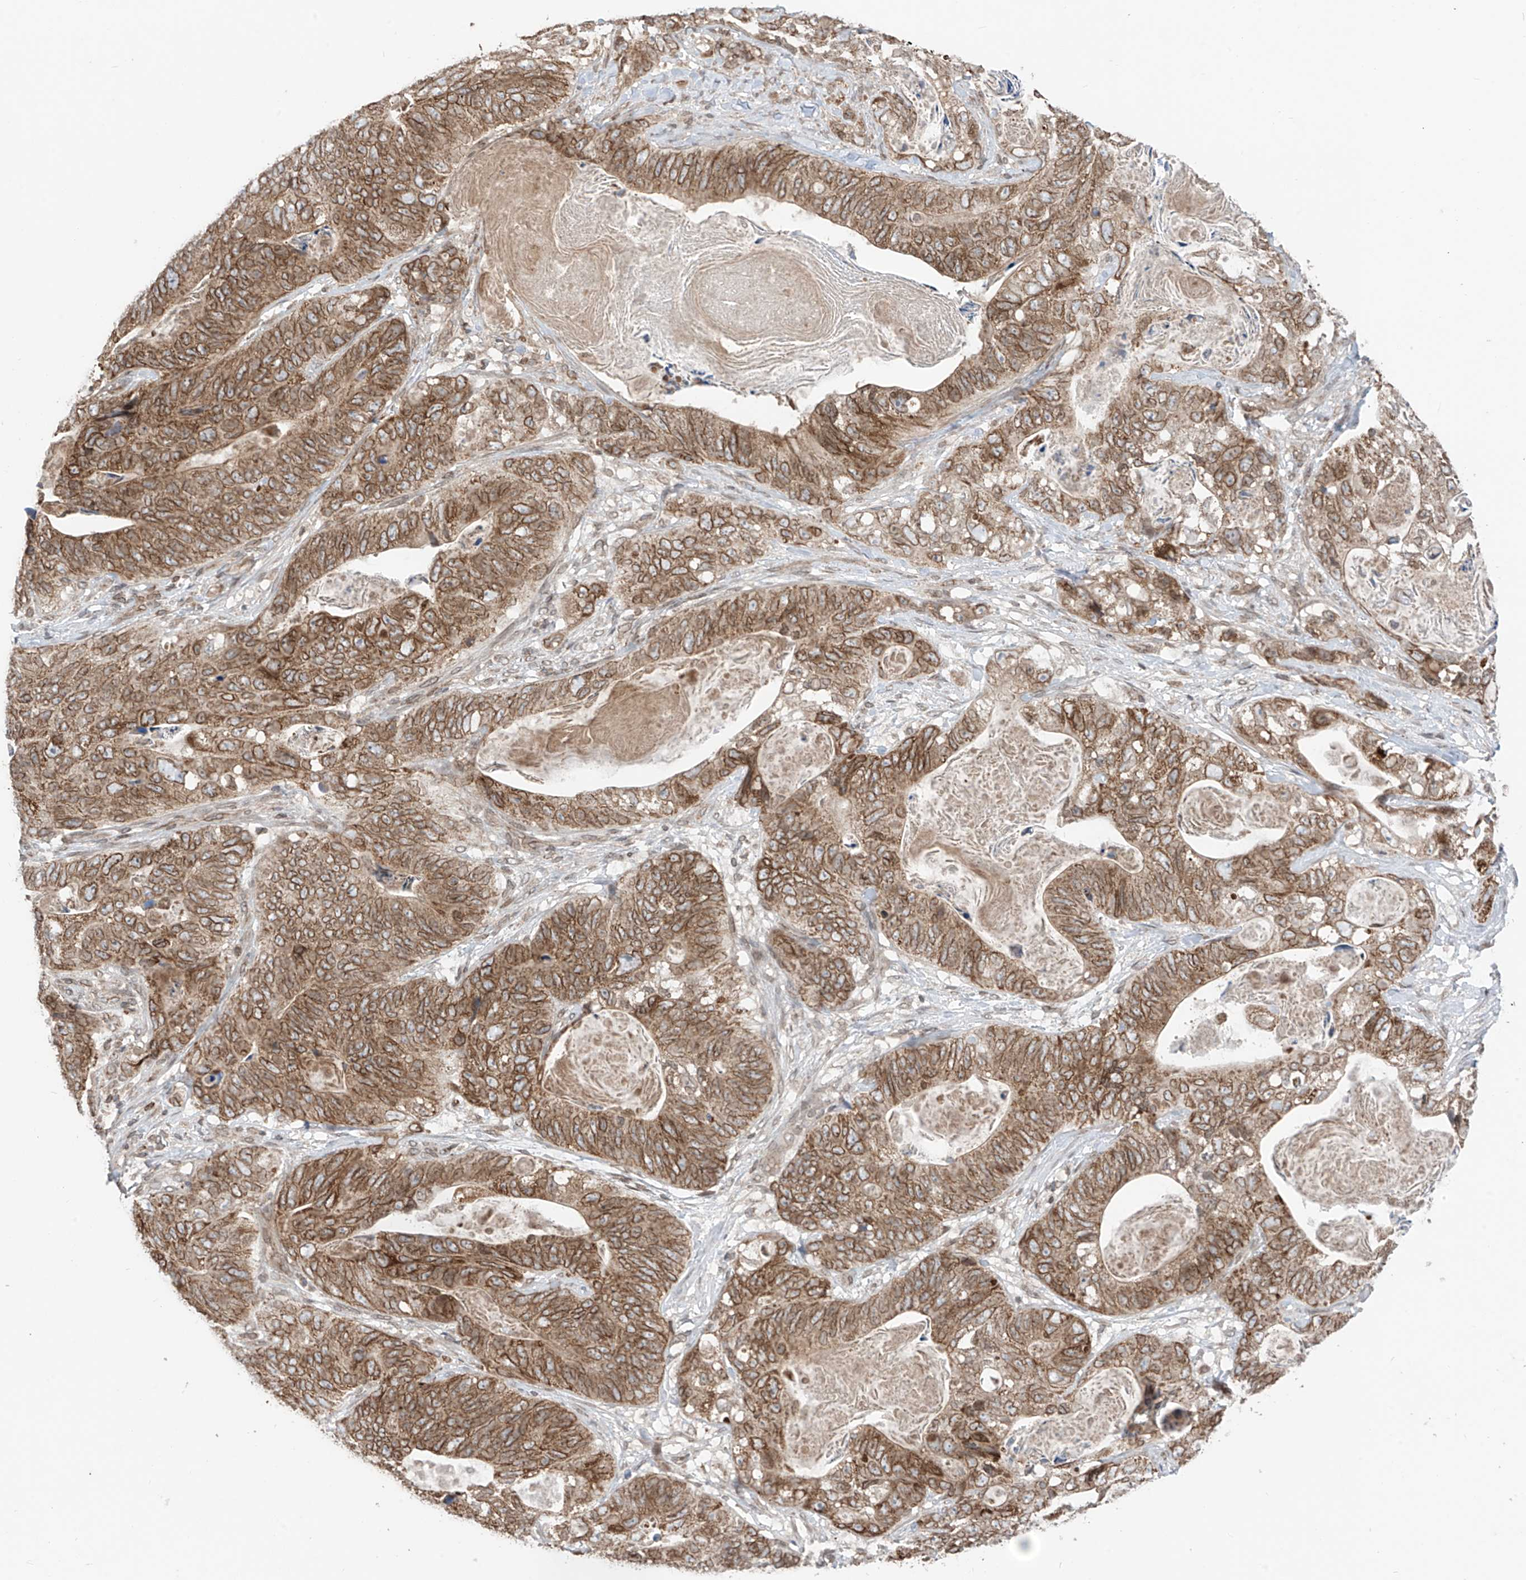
{"staining": {"intensity": "moderate", "quantity": ">75%", "location": "cytoplasmic/membranous,nuclear"}, "tissue": "stomach cancer", "cell_type": "Tumor cells", "image_type": "cancer", "snomed": [{"axis": "morphology", "description": "Normal tissue, NOS"}, {"axis": "morphology", "description": "Adenocarcinoma, NOS"}, {"axis": "topography", "description": "Stomach"}], "caption": "Immunohistochemistry (IHC) micrograph of neoplastic tissue: adenocarcinoma (stomach) stained using immunohistochemistry displays medium levels of moderate protein expression localized specifically in the cytoplasmic/membranous and nuclear of tumor cells, appearing as a cytoplasmic/membranous and nuclear brown color.", "gene": "AHCTF1", "patient": {"sex": "female", "age": 89}}